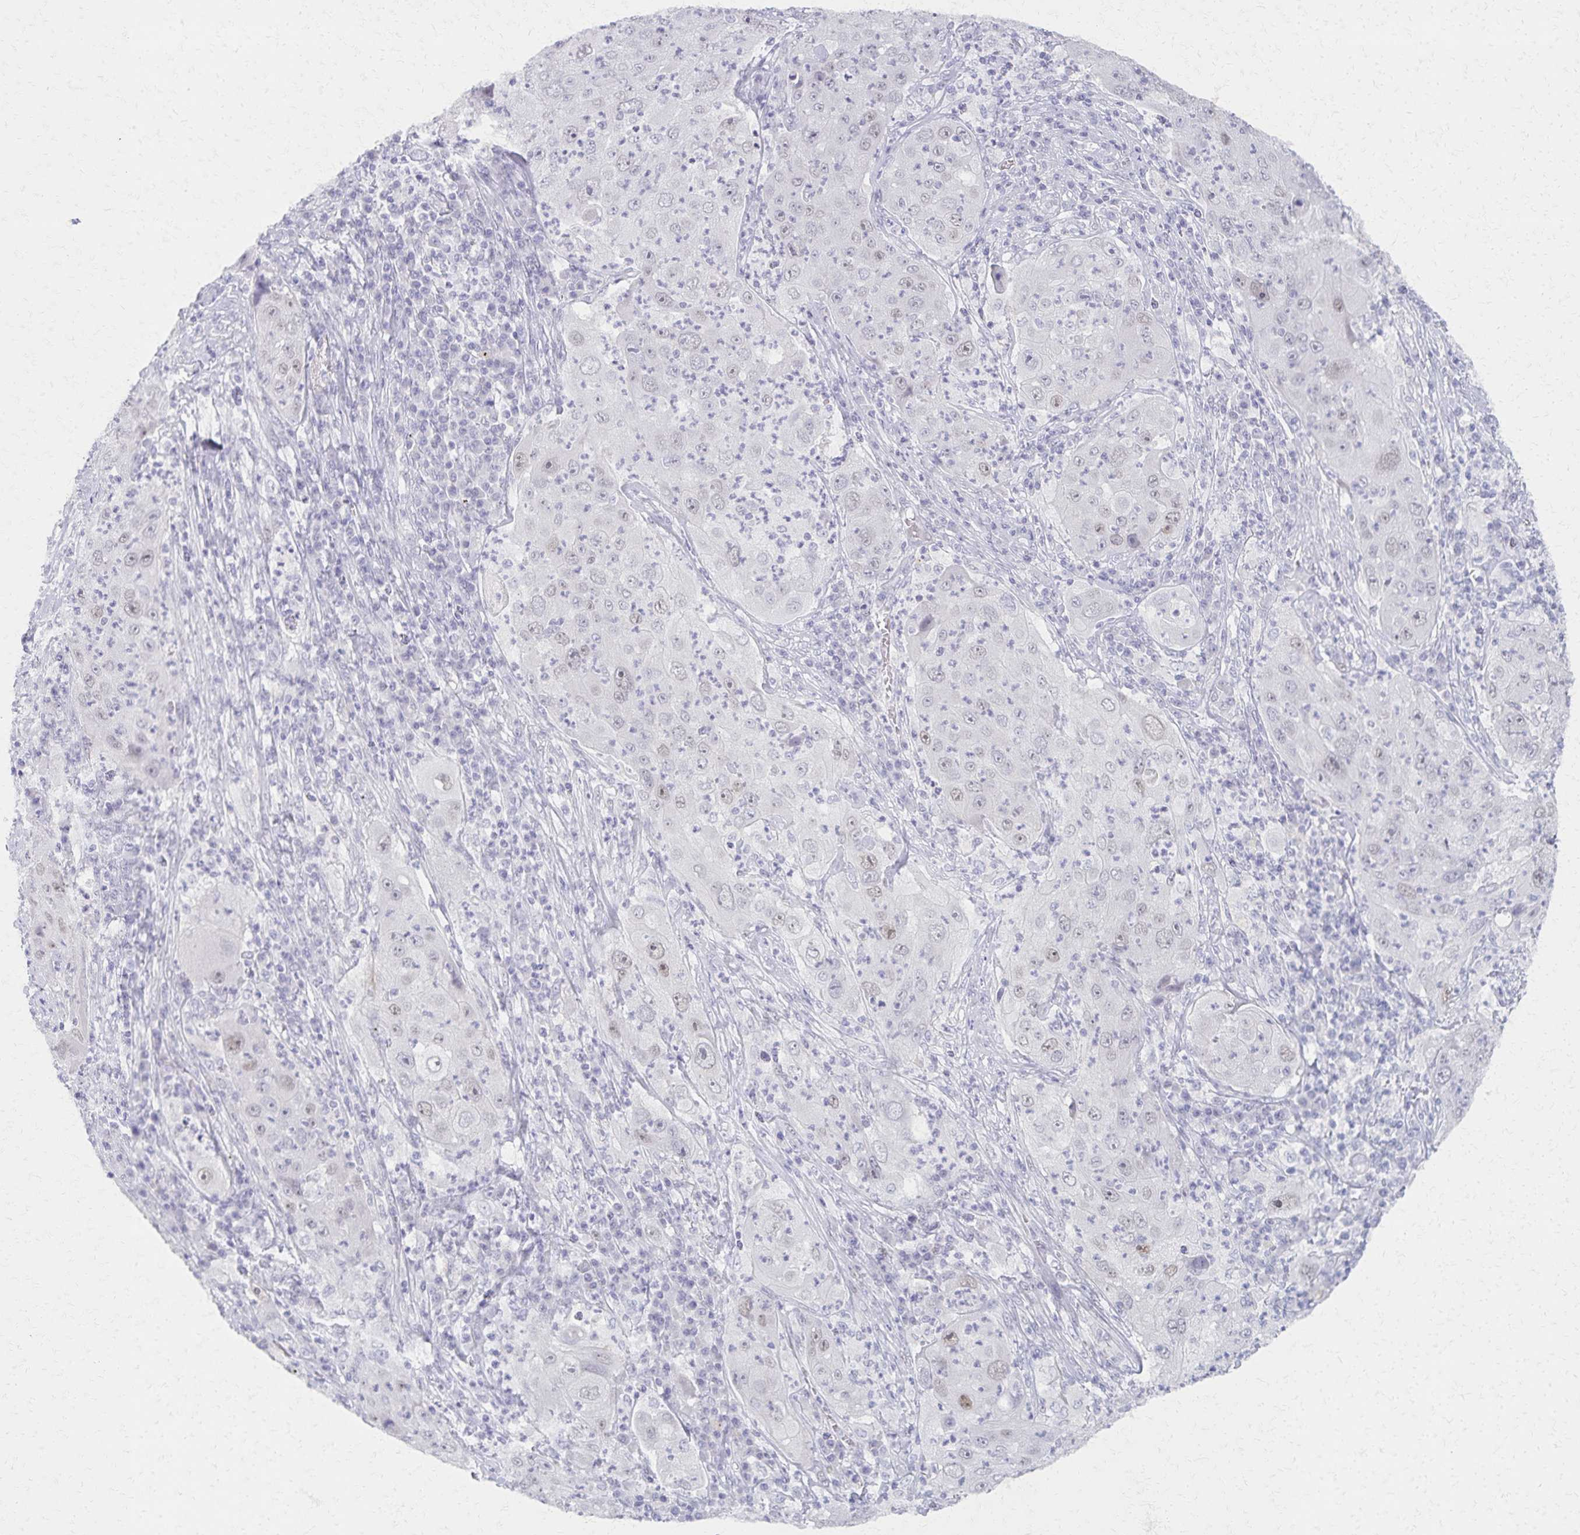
{"staining": {"intensity": "weak", "quantity": "<25%", "location": "nuclear"}, "tissue": "lung cancer", "cell_type": "Tumor cells", "image_type": "cancer", "snomed": [{"axis": "morphology", "description": "Squamous cell carcinoma, NOS"}, {"axis": "topography", "description": "Lung"}], "caption": "Immunohistochemistry (IHC) of lung cancer (squamous cell carcinoma) reveals no staining in tumor cells.", "gene": "MORC4", "patient": {"sex": "female", "age": 59}}